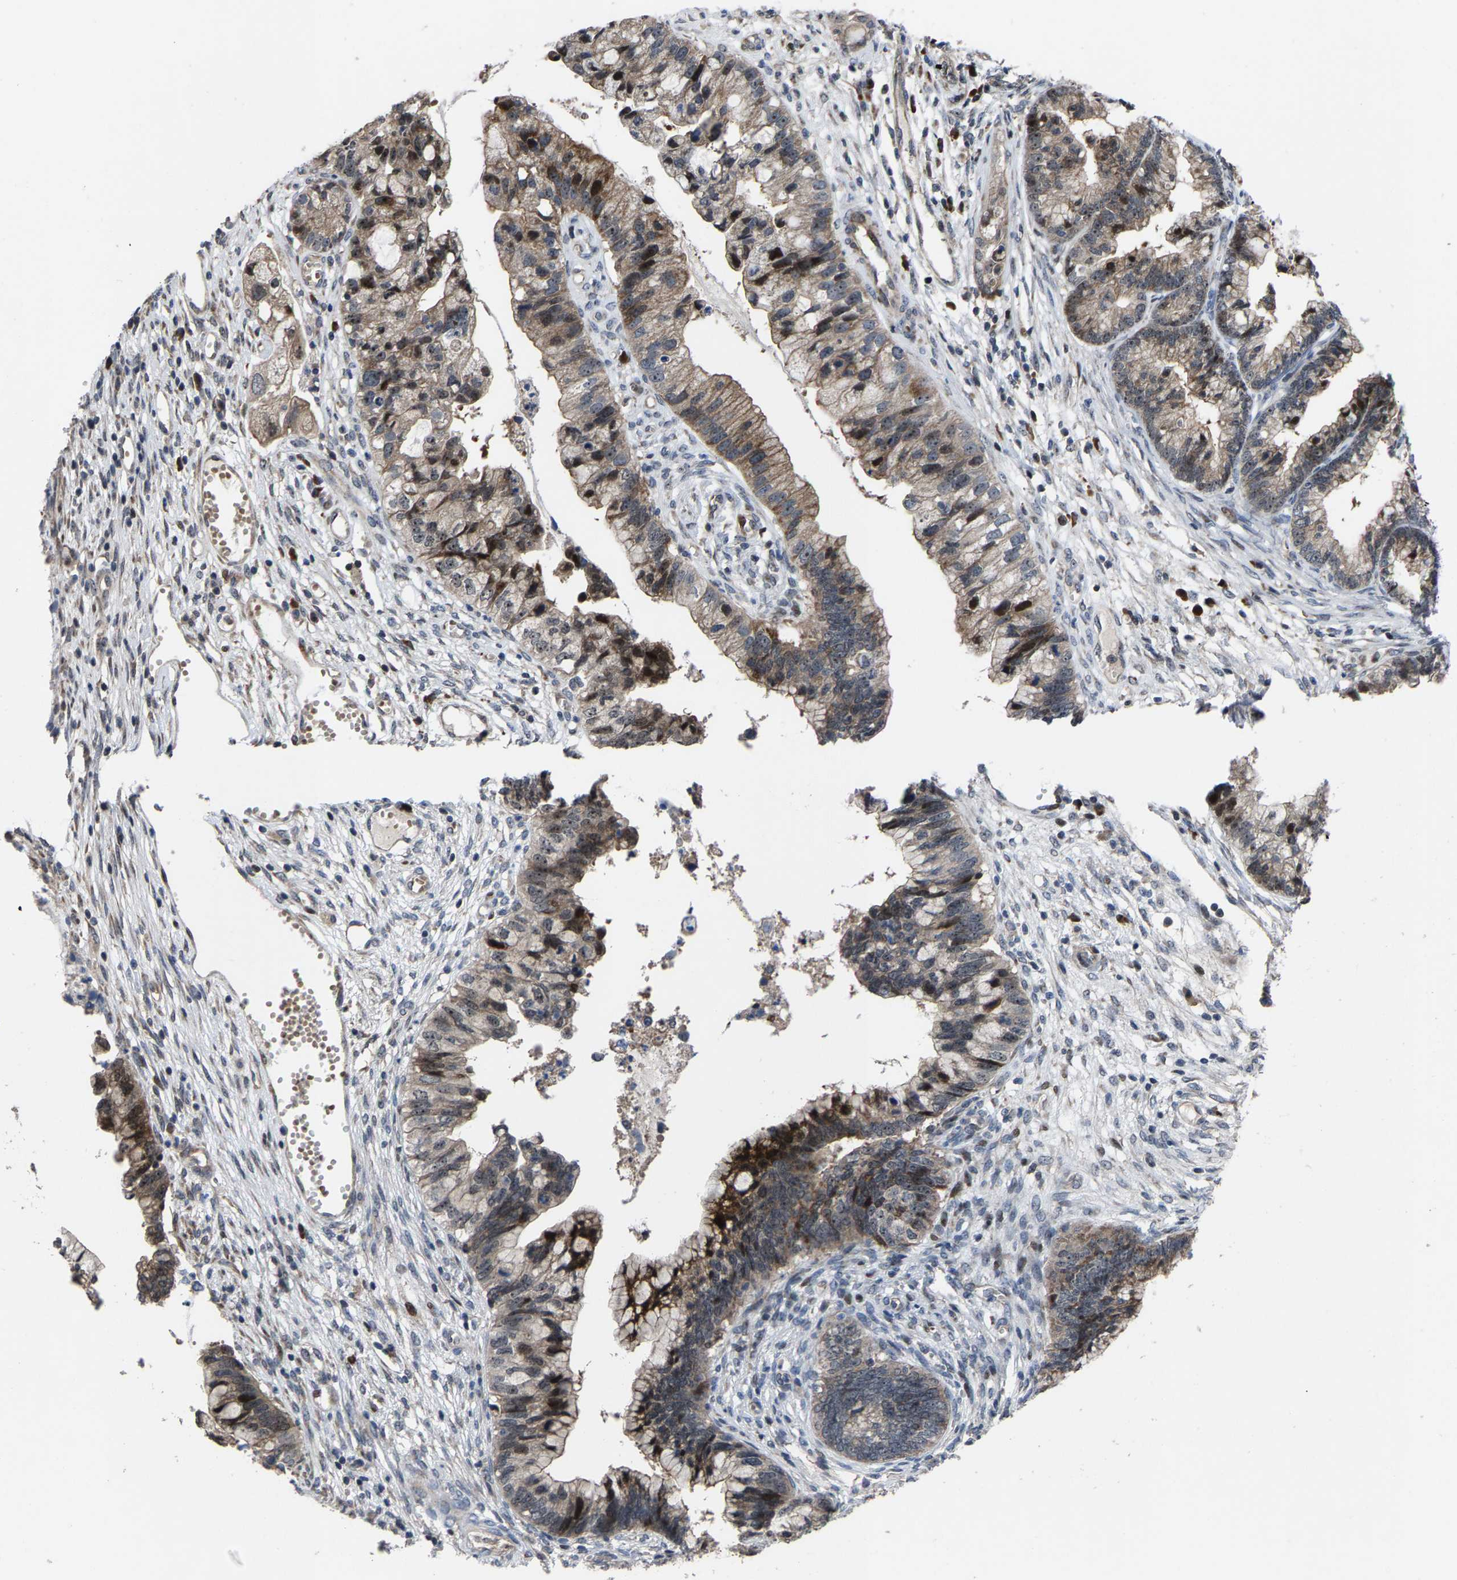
{"staining": {"intensity": "strong", "quantity": "25%-75%", "location": "cytoplasmic/membranous"}, "tissue": "cervical cancer", "cell_type": "Tumor cells", "image_type": "cancer", "snomed": [{"axis": "morphology", "description": "Adenocarcinoma, NOS"}, {"axis": "topography", "description": "Cervix"}], "caption": "A histopathology image of human cervical cancer (adenocarcinoma) stained for a protein shows strong cytoplasmic/membranous brown staining in tumor cells.", "gene": "HAUS6", "patient": {"sex": "female", "age": 44}}